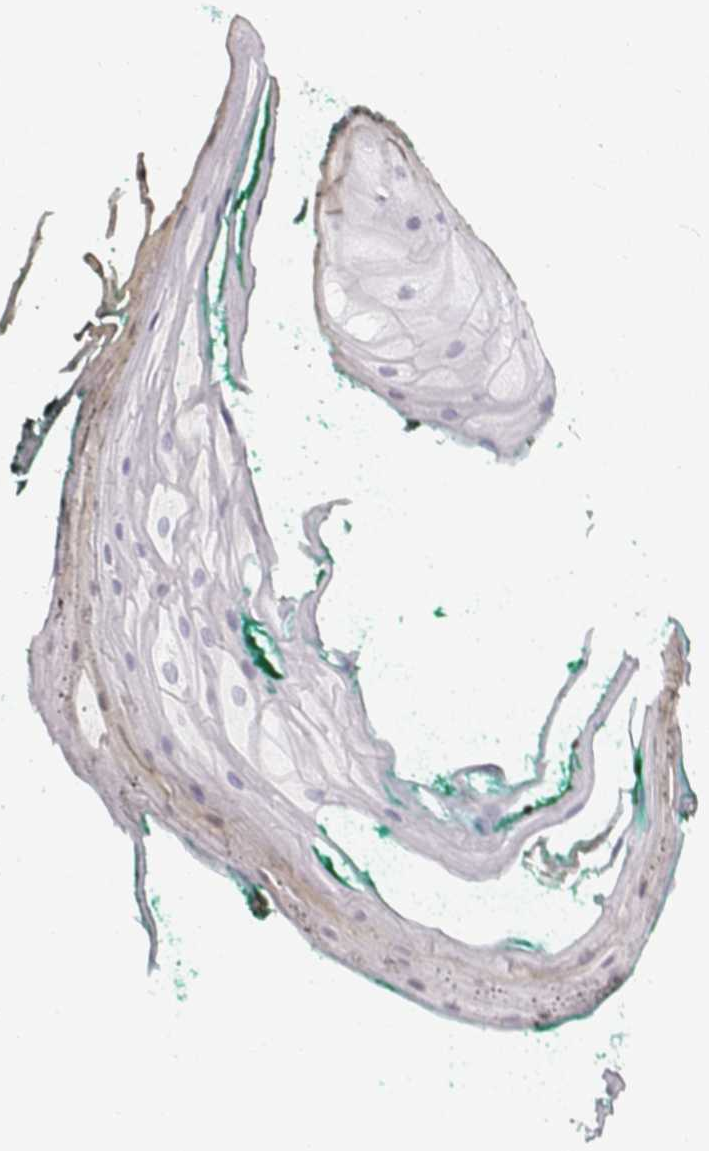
{"staining": {"intensity": "negative", "quantity": "none", "location": "none"}, "tissue": "oral mucosa", "cell_type": "Squamous epithelial cells", "image_type": "normal", "snomed": [{"axis": "morphology", "description": "Normal tissue, NOS"}, {"axis": "topography", "description": "Oral tissue"}], "caption": "DAB (3,3'-diaminobenzidine) immunohistochemical staining of unremarkable oral mucosa reveals no significant positivity in squamous epithelial cells.", "gene": "PENK", "patient": {"sex": "female", "age": 68}}